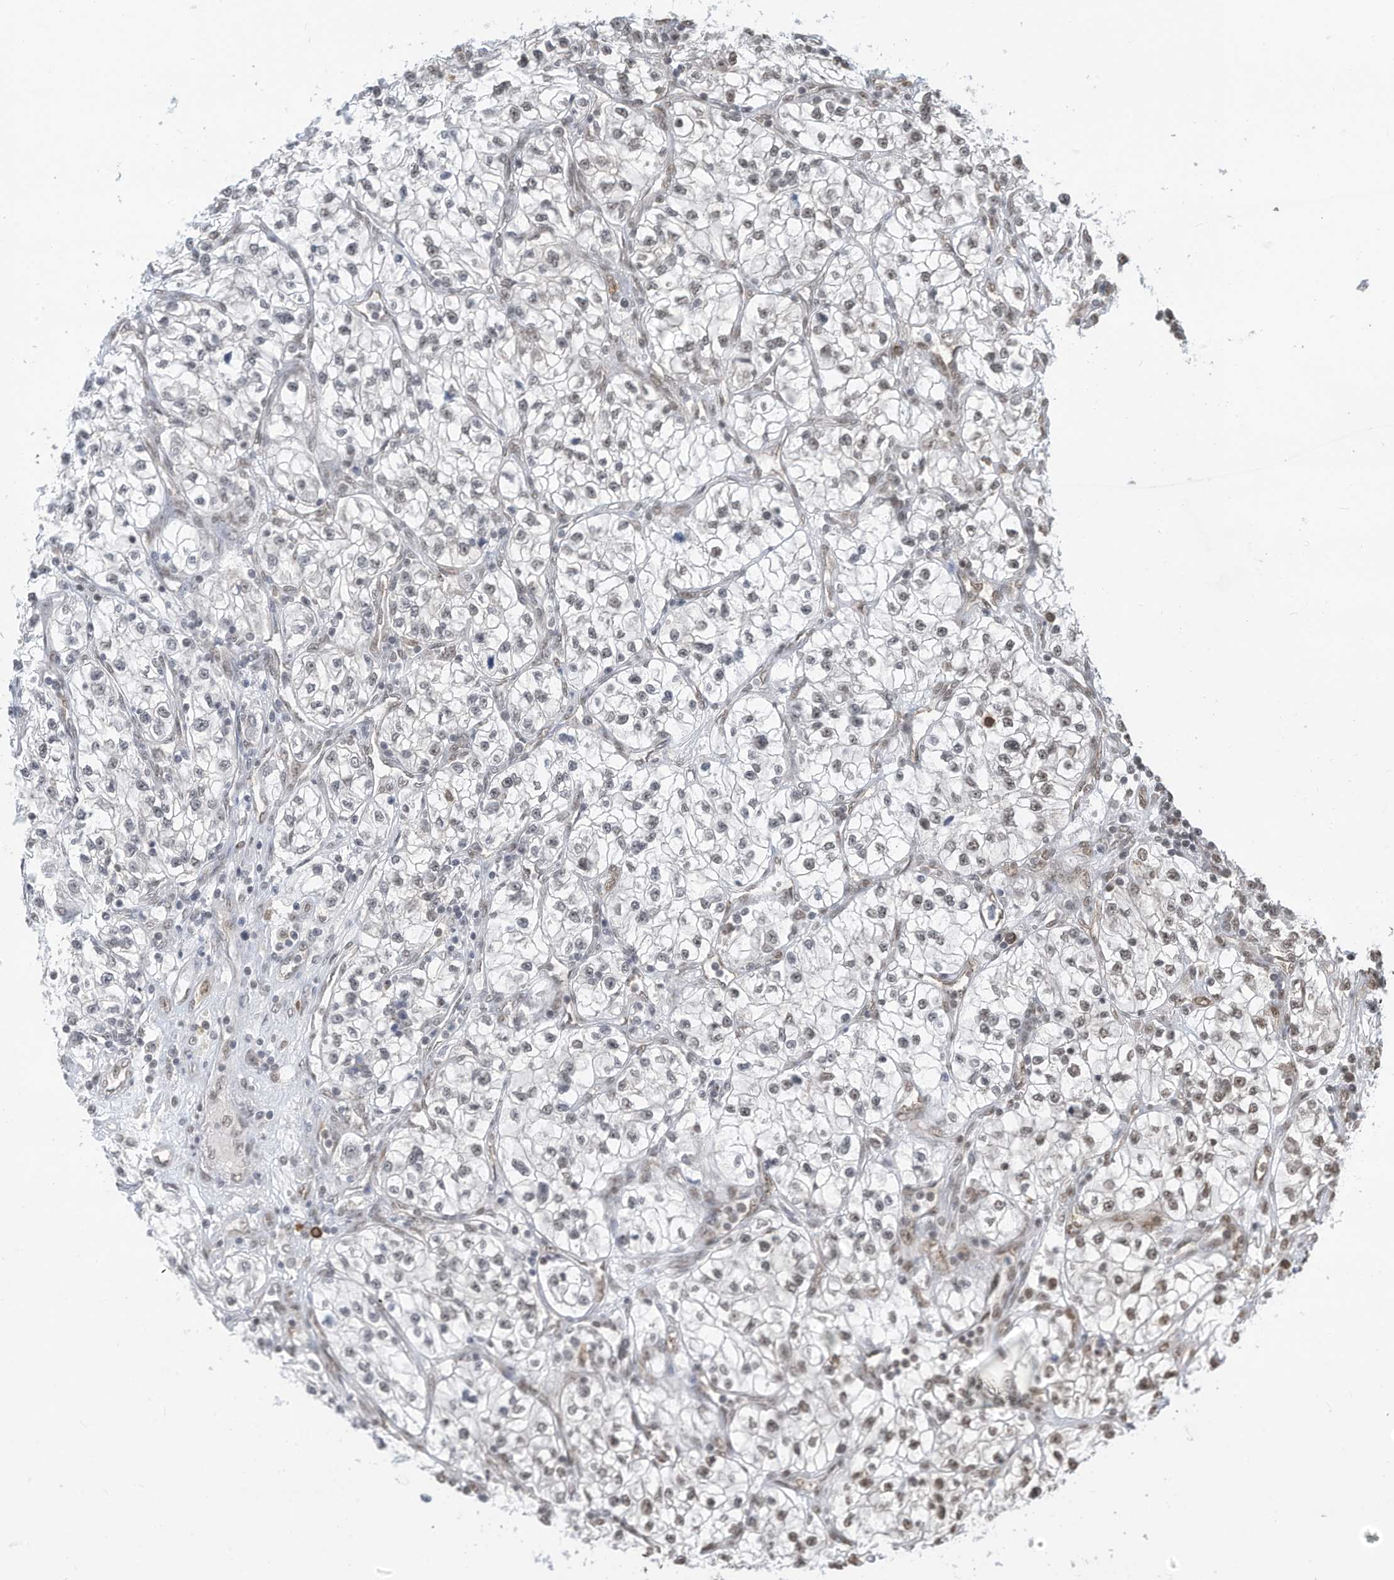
{"staining": {"intensity": "moderate", "quantity": "25%-75%", "location": "nuclear"}, "tissue": "renal cancer", "cell_type": "Tumor cells", "image_type": "cancer", "snomed": [{"axis": "morphology", "description": "Adenocarcinoma, NOS"}, {"axis": "topography", "description": "Kidney"}], "caption": "An immunohistochemistry (IHC) photomicrograph of tumor tissue is shown. Protein staining in brown highlights moderate nuclear positivity in renal adenocarcinoma within tumor cells.", "gene": "ZNF195", "patient": {"sex": "female", "age": 57}}